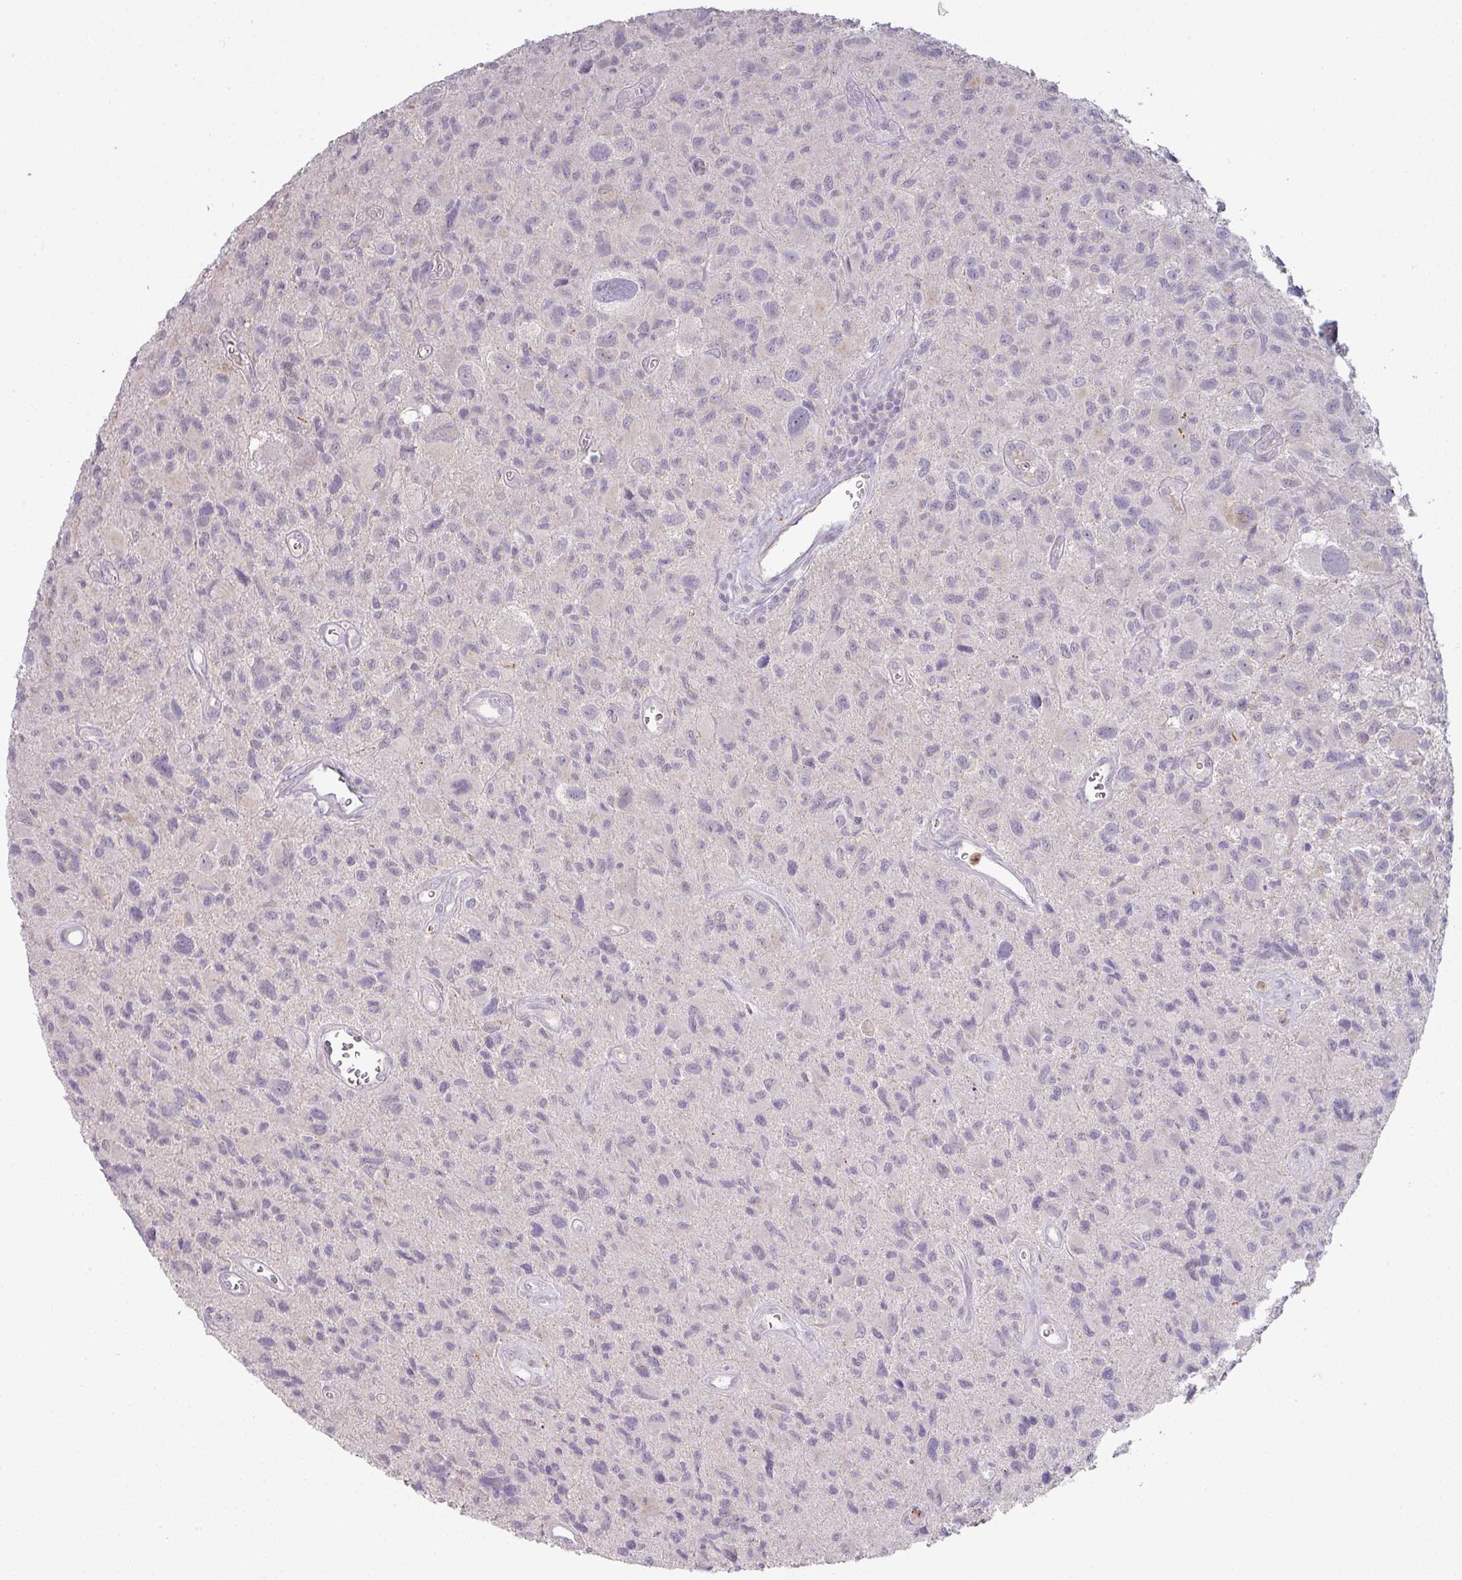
{"staining": {"intensity": "negative", "quantity": "none", "location": "none"}, "tissue": "glioma", "cell_type": "Tumor cells", "image_type": "cancer", "snomed": [{"axis": "morphology", "description": "Glioma, malignant, High grade"}, {"axis": "topography", "description": "Brain"}], "caption": "Immunohistochemistry histopathology image of high-grade glioma (malignant) stained for a protein (brown), which shows no staining in tumor cells.", "gene": "MAGEC3", "patient": {"sex": "male", "age": 76}}